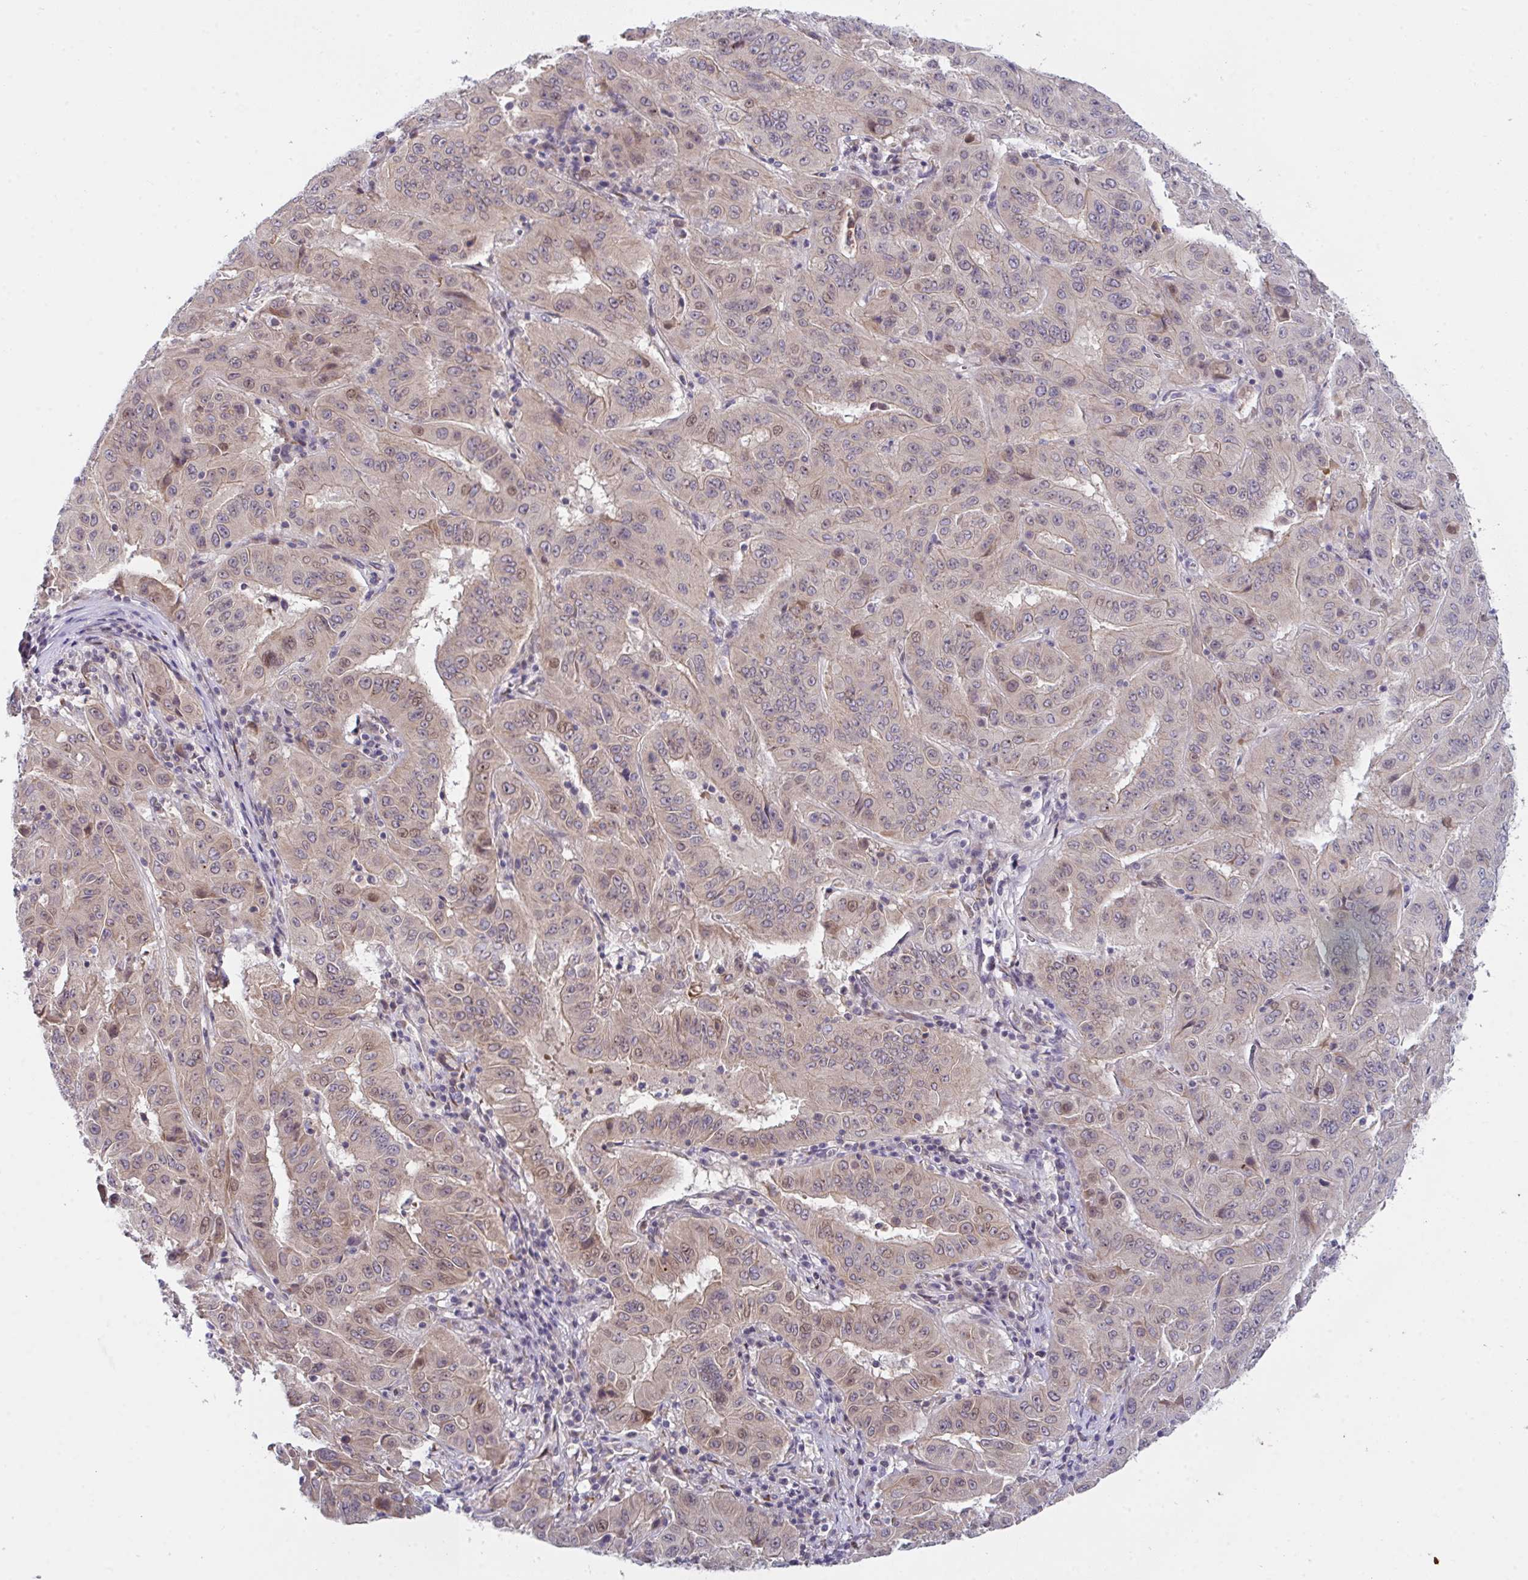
{"staining": {"intensity": "moderate", "quantity": "25%-75%", "location": "cytoplasmic/membranous,nuclear"}, "tissue": "pancreatic cancer", "cell_type": "Tumor cells", "image_type": "cancer", "snomed": [{"axis": "morphology", "description": "Adenocarcinoma, NOS"}, {"axis": "topography", "description": "Pancreas"}], "caption": "A high-resolution micrograph shows IHC staining of pancreatic cancer (adenocarcinoma), which reveals moderate cytoplasmic/membranous and nuclear expression in about 25%-75% of tumor cells.", "gene": "RBM18", "patient": {"sex": "male", "age": 63}}